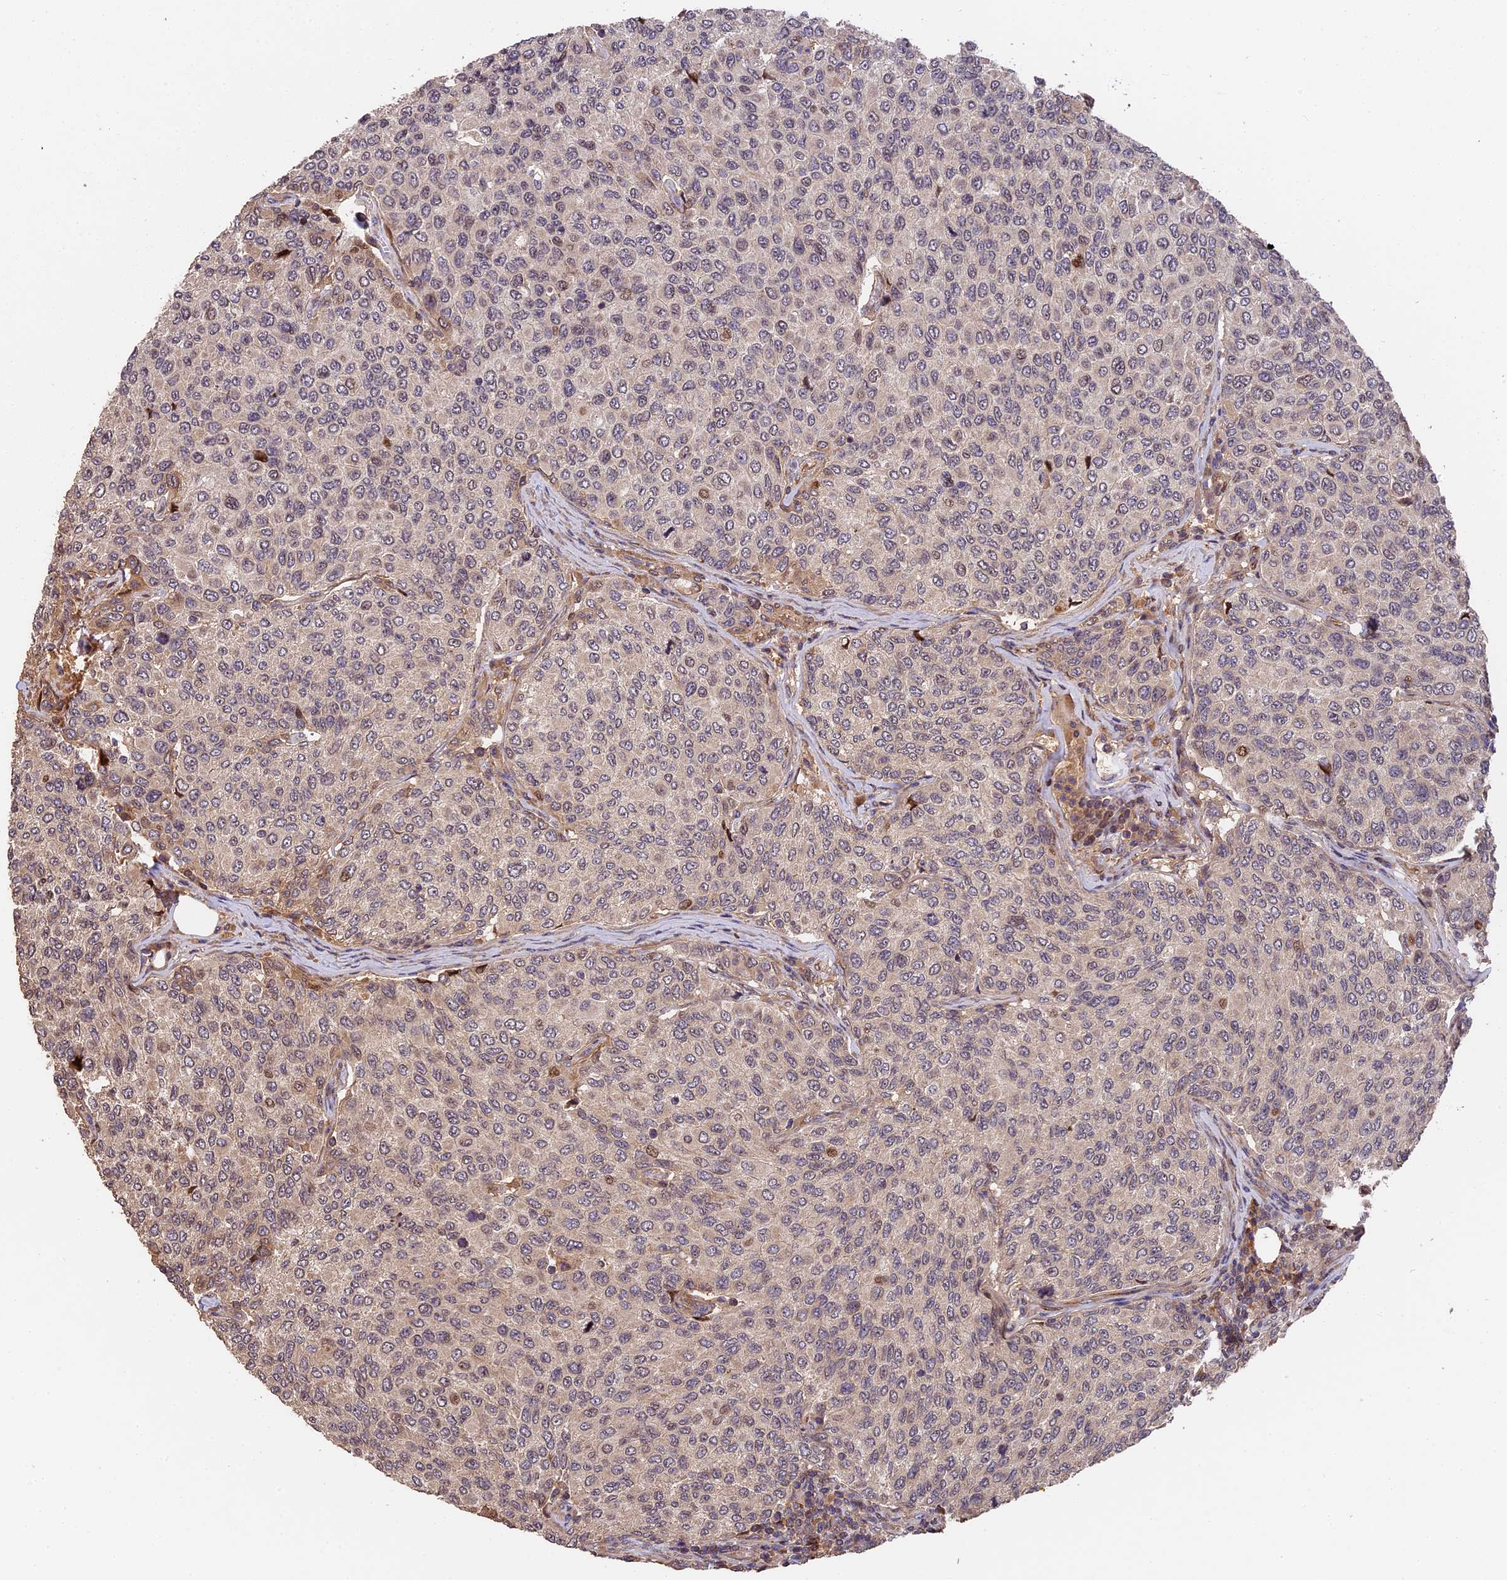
{"staining": {"intensity": "weak", "quantity": "25%-75%", "location": "cytoplasmic/membranous"}, "tissue": "breast cancer", "cell_type": "Tumor cells", "image_type": "cancer", "snomed": [{"axis": "morphology", "description": "Duct carcinoma"}, {"axis": "topography", "description": "Breast"}], "caption": "This micrograph shows immunohistochemistry (IHC) staining of breast intraductal carcinoma, with low weak cytoplasmic/membranous positivity in about 25%-75% of tumor cells.", "gene": "ARHGAP17", "patient": {"sex": "female", "age": 55}}